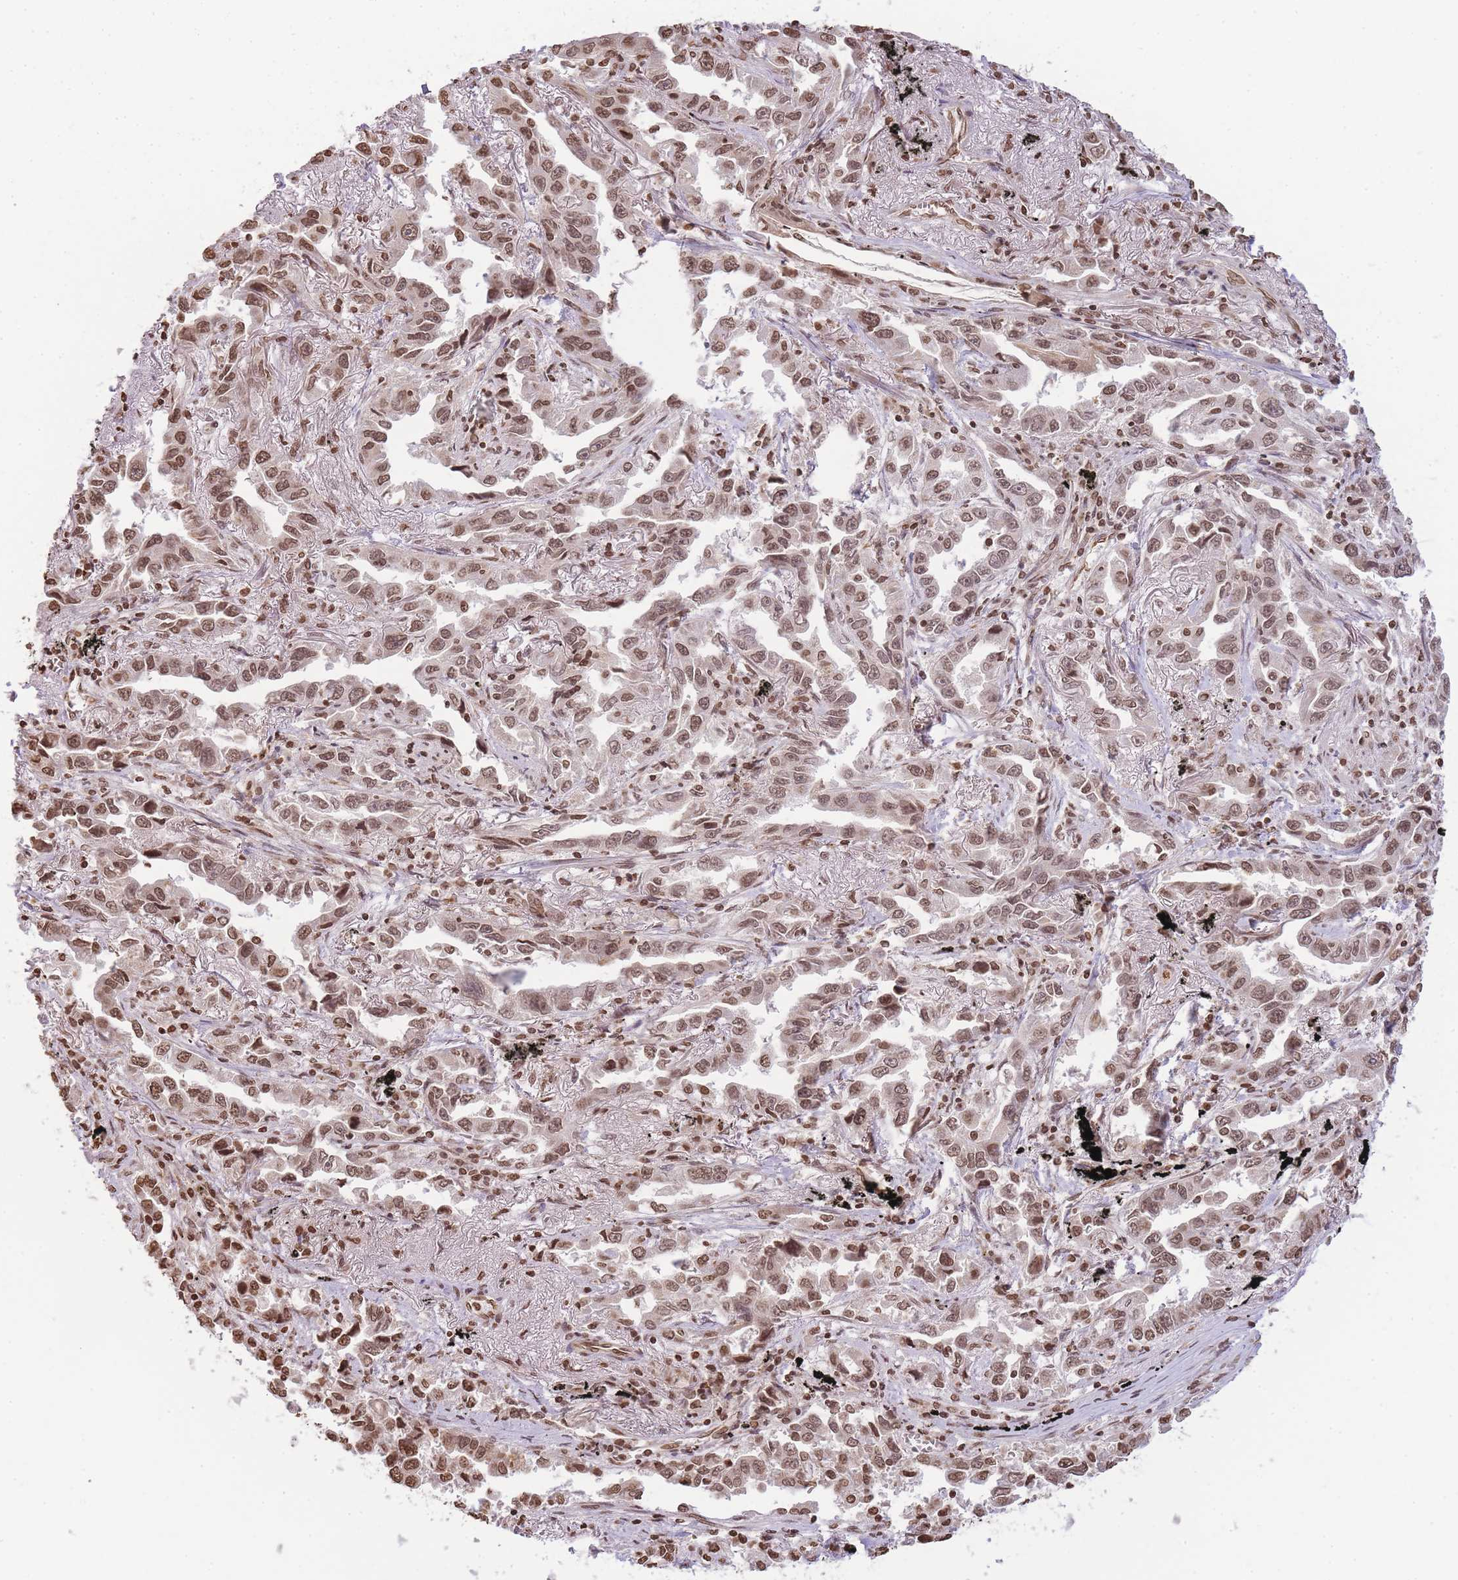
{"staining": {"intensity": "moderate", "quantity": ">75%", "location": "nuclear"}, "tissue": "lung cancer", "cell_type": "Tumor cells", "image_type": "cancer", "snomed": [{"axis": "morphology", "description": "Adenocarcinoma, NOS"}, {"axis": "topography", "description": "Lung"}], "caption": "The photomicrograph exhibits staining of lung cancer, revealing moderate nuclear protein expression (brown color) within tumor cells.", "gene": "WWTR1", "patient": {"sex": "male", "age": 67}}